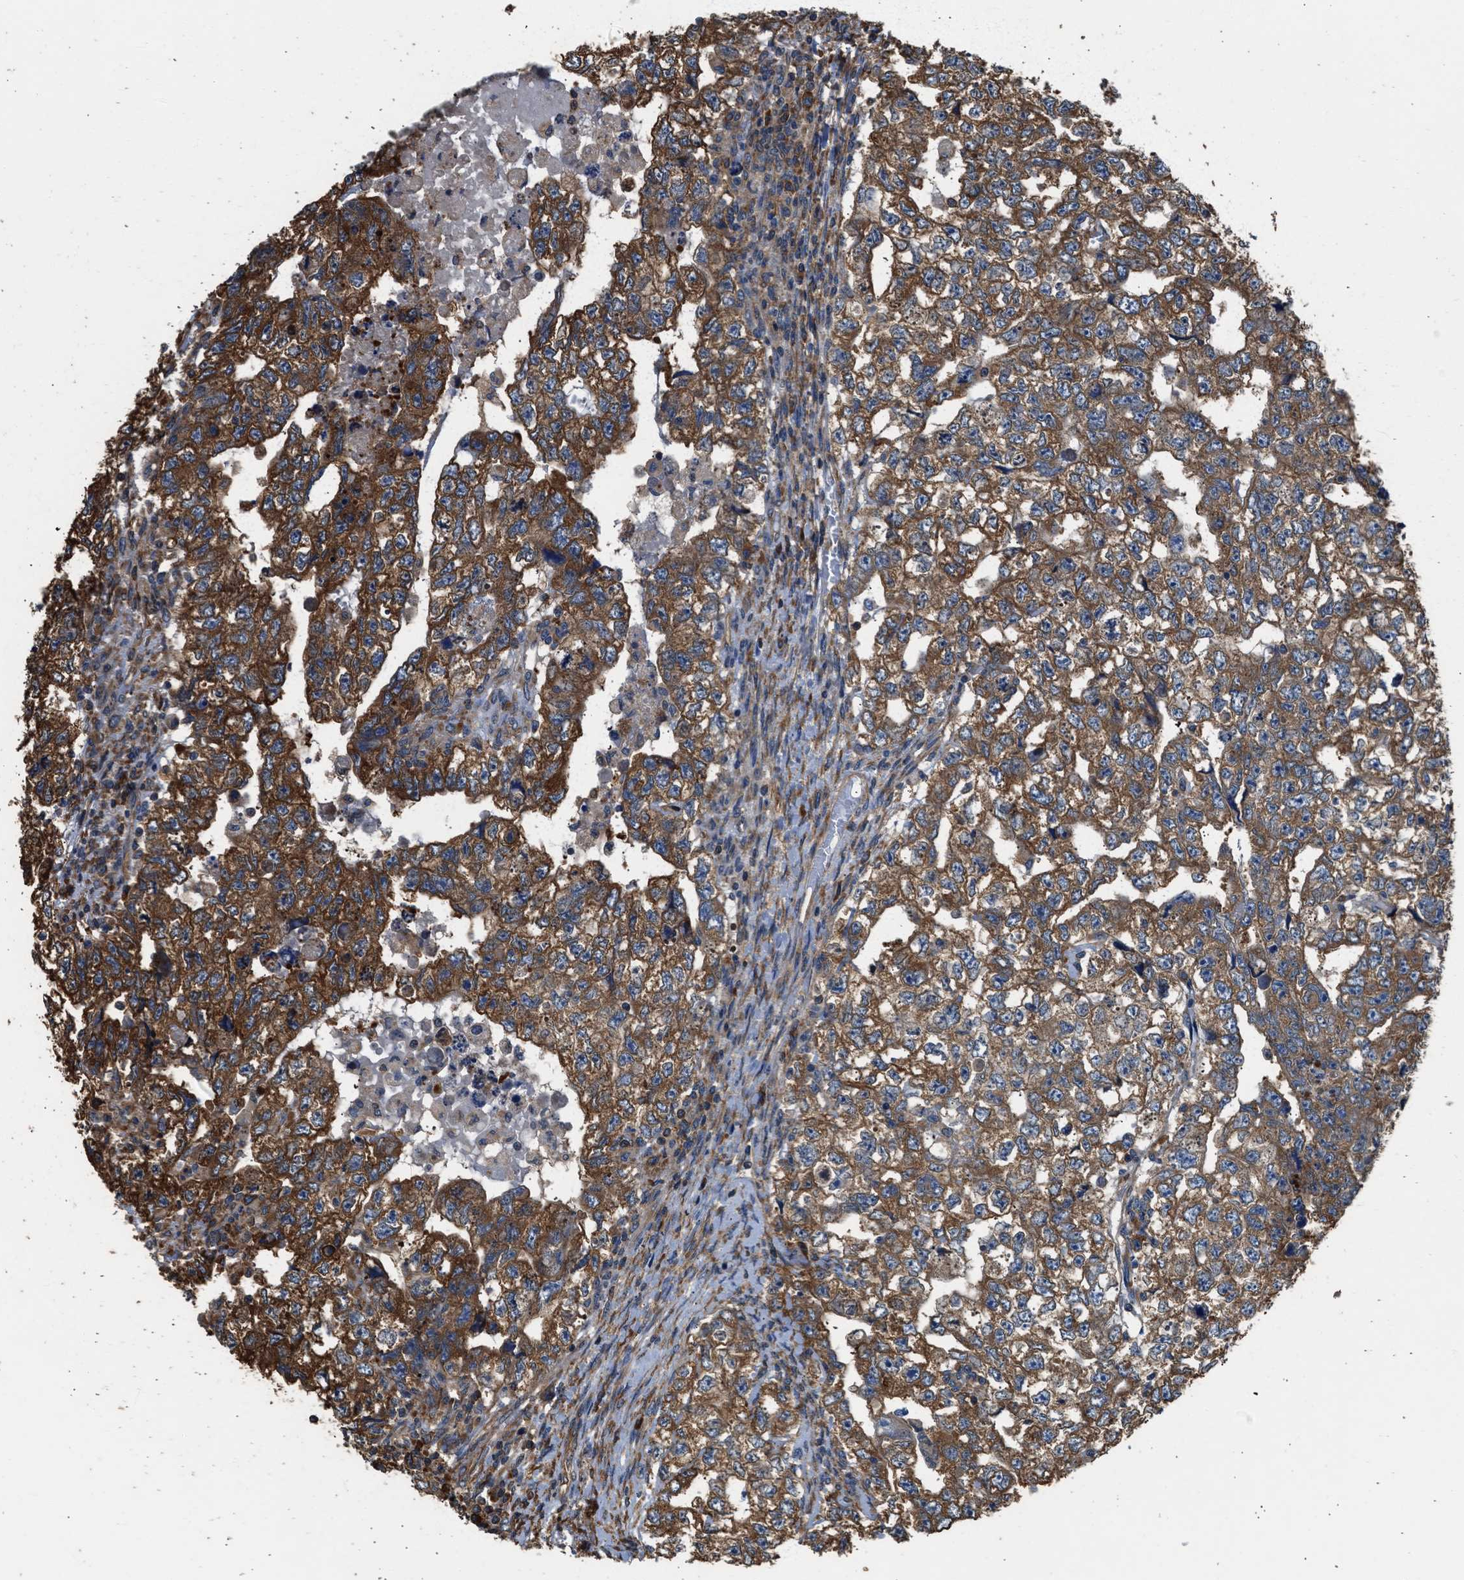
{"staining": {"intensity": "strong", "quantity": ">75%", "location": "cytoplasmic/membranous"}, "tissue": "testis cancer", "cell_type": "Tumor cells", "image_type": "cancer", "snomed": [{"axis": "morphology", "description": "Carcinoma, Embryonal, NOS"}, {"axis": "topography", "description": "Testis"}], "caption": "Testis cancer (embryonal carcinoma) was stained to show a protein in brown. There is high levels of strong cytoplasmic/membranous staining in about >75% of tumor cells.", "gene": "SLC36A4", "patient": {"sex": "male", "age": 36}}